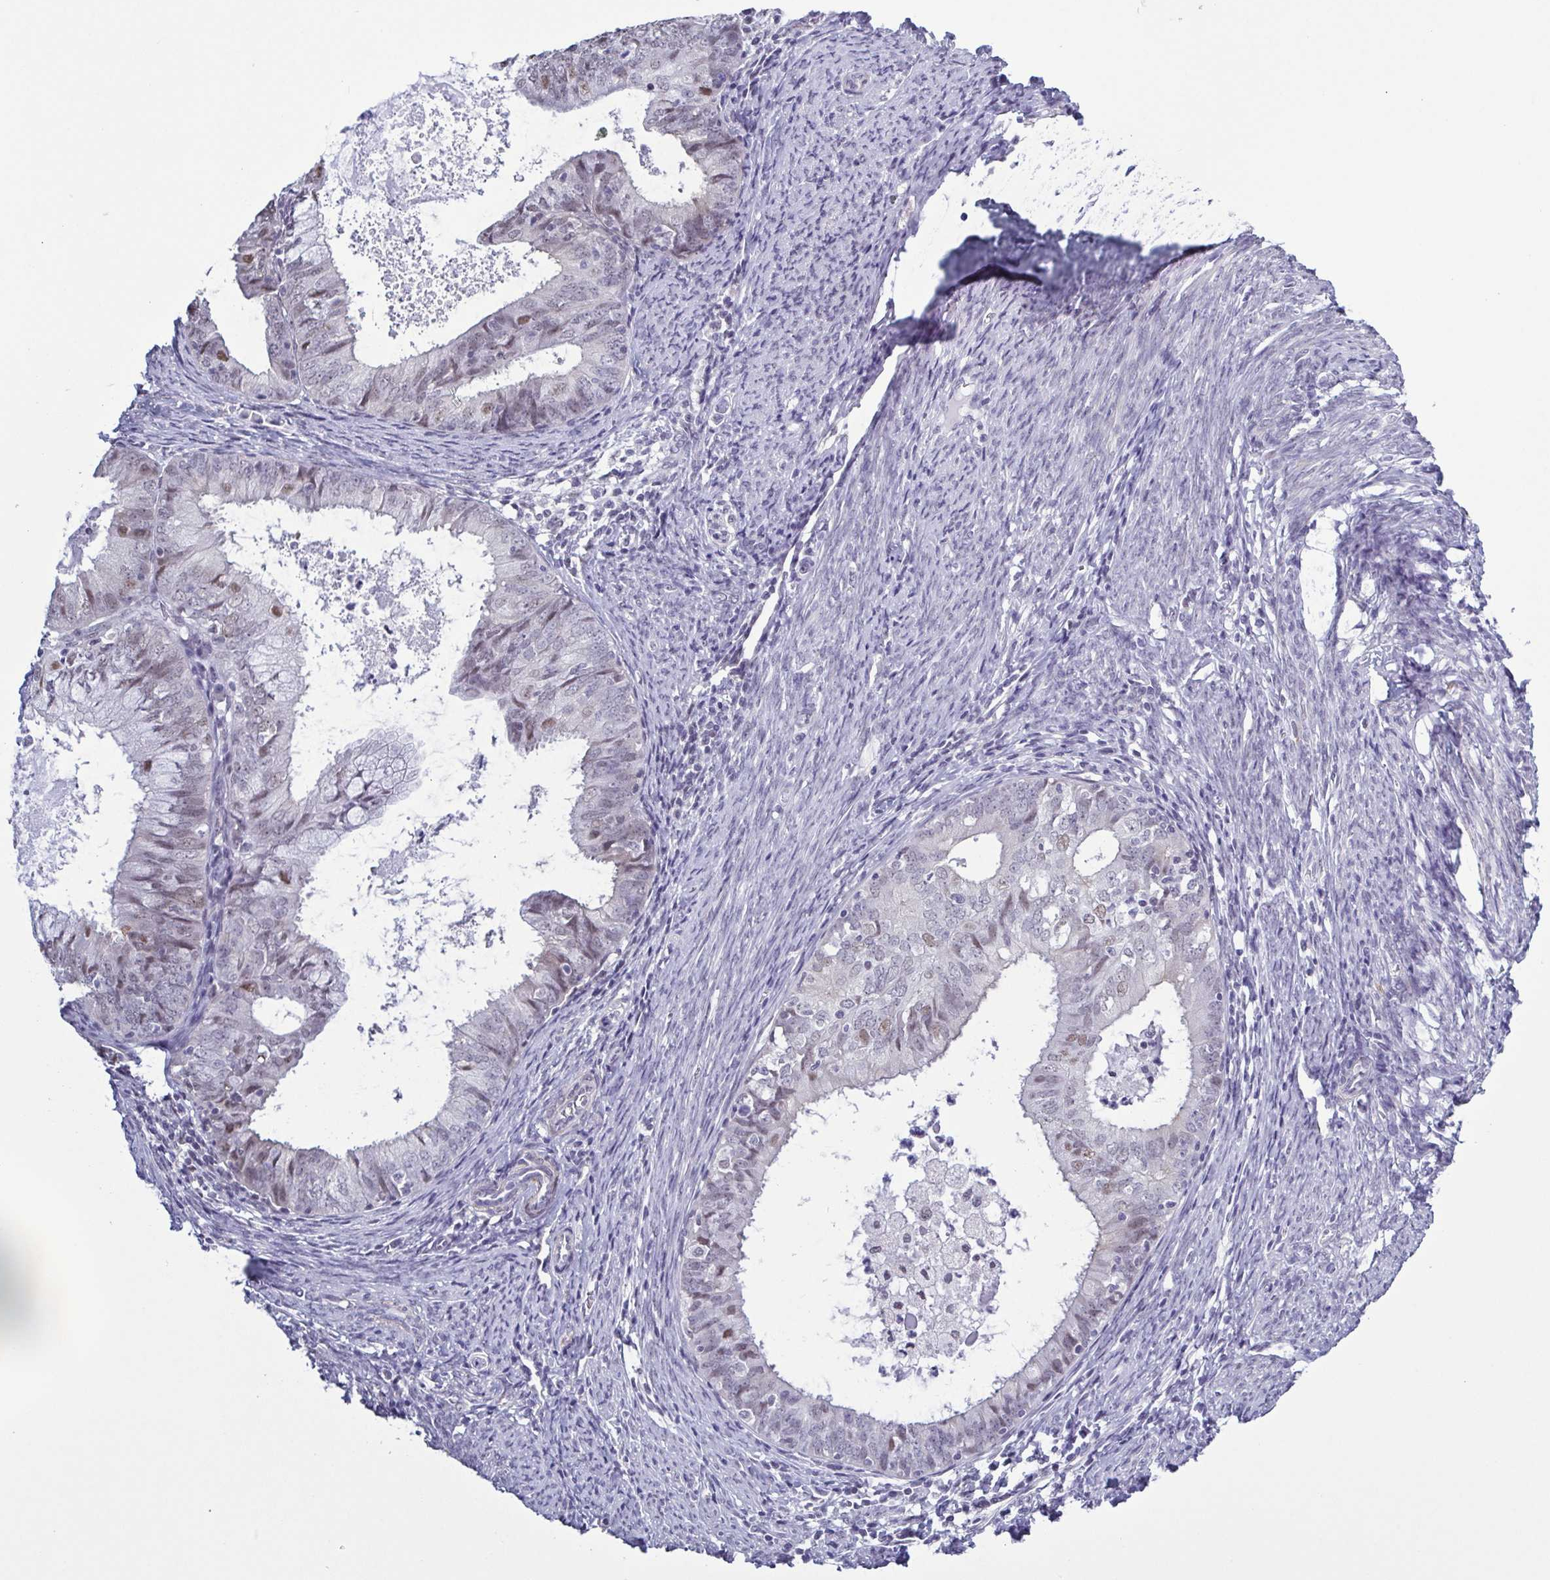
{"staining": {"intensity": "moderate", "quantity": "<25%", "location": "nuclear"}, "tissue": "endometrial cancer", "cell_type": "Tumor cells", "image_type": "cancer", "snomed": [{"axis": "morphology", "description": "Adenocarcinoma, NOS"}, {"axis": "topography", "description": "Endometrium"}], "caption": "Immunohistochemical staining of human endometrial cancer (adenocarcinoma) exhibits low levels of moderate nuclear protein positivity in about <25% of tumor cells. The staining was performed using DAB (3,3'-diaminobenzidine) to visualize the protein expression in brown, while the nuclei were stained in blue with hematoxylin (Magnification: 20x).", "gene": "TMEM92", "patient": {"sex": "female", "age": 57}}